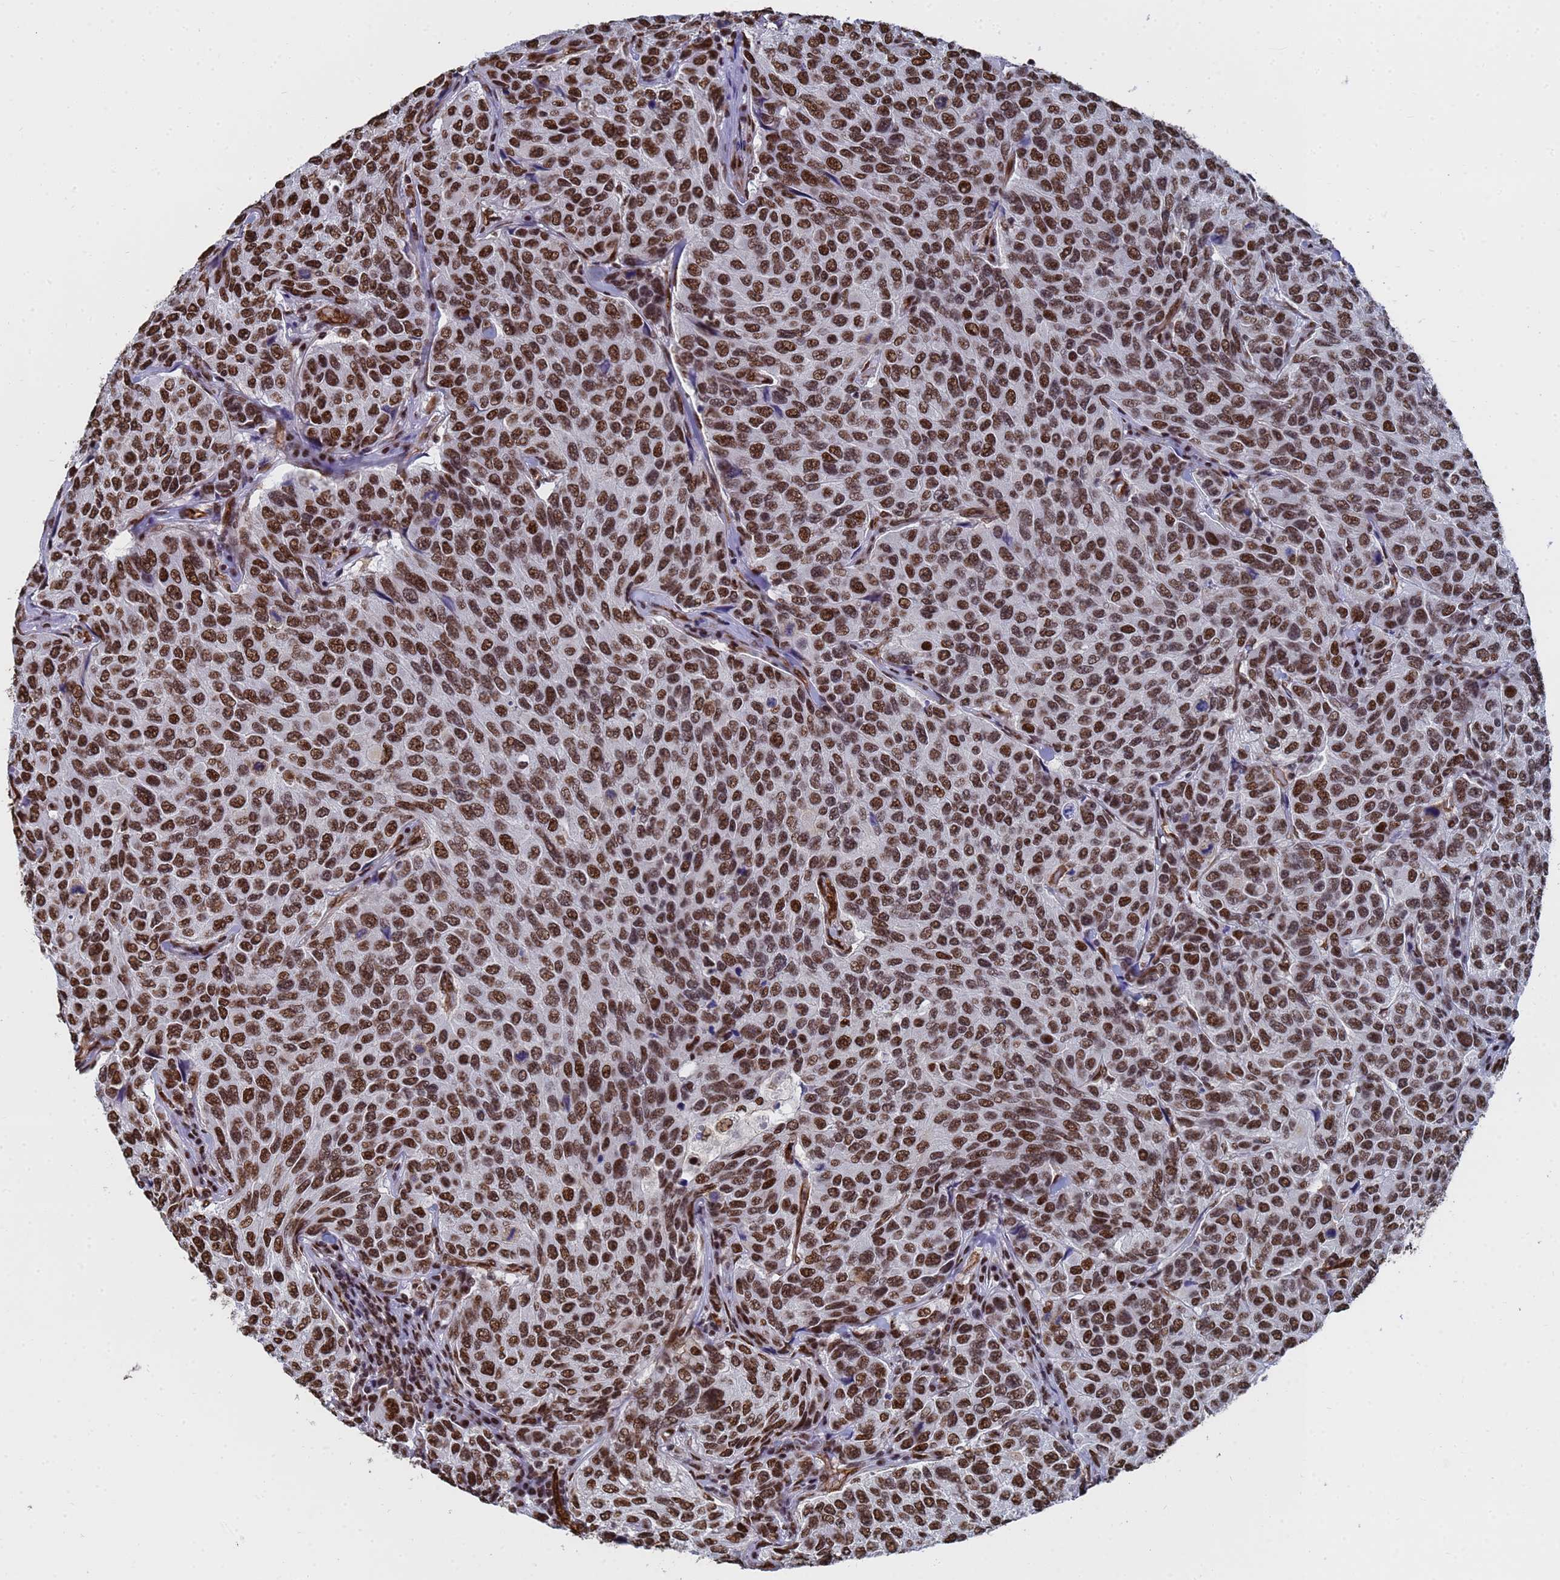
{"staining": {"intensity": "strong", "quantity": ">75%", "location": "nuclear"}, "tissue": "breast cancer", "cell_type": "Tumor cells", "image_type": "cancer", "snomed": [{"axis": "morphology", "description": "Duct carcinoma"}, {"axis": "topography", "description": "Breast"}], "caption": "IHC histopathology image of human breast infiltrating ductal carcinoma stained for a protein (brown), which shows high levels of strong nuclear staining in approximately >75% of tumor cells.", "gene": "RAVER2", "patient": {"sex": "female", "age": 55}}